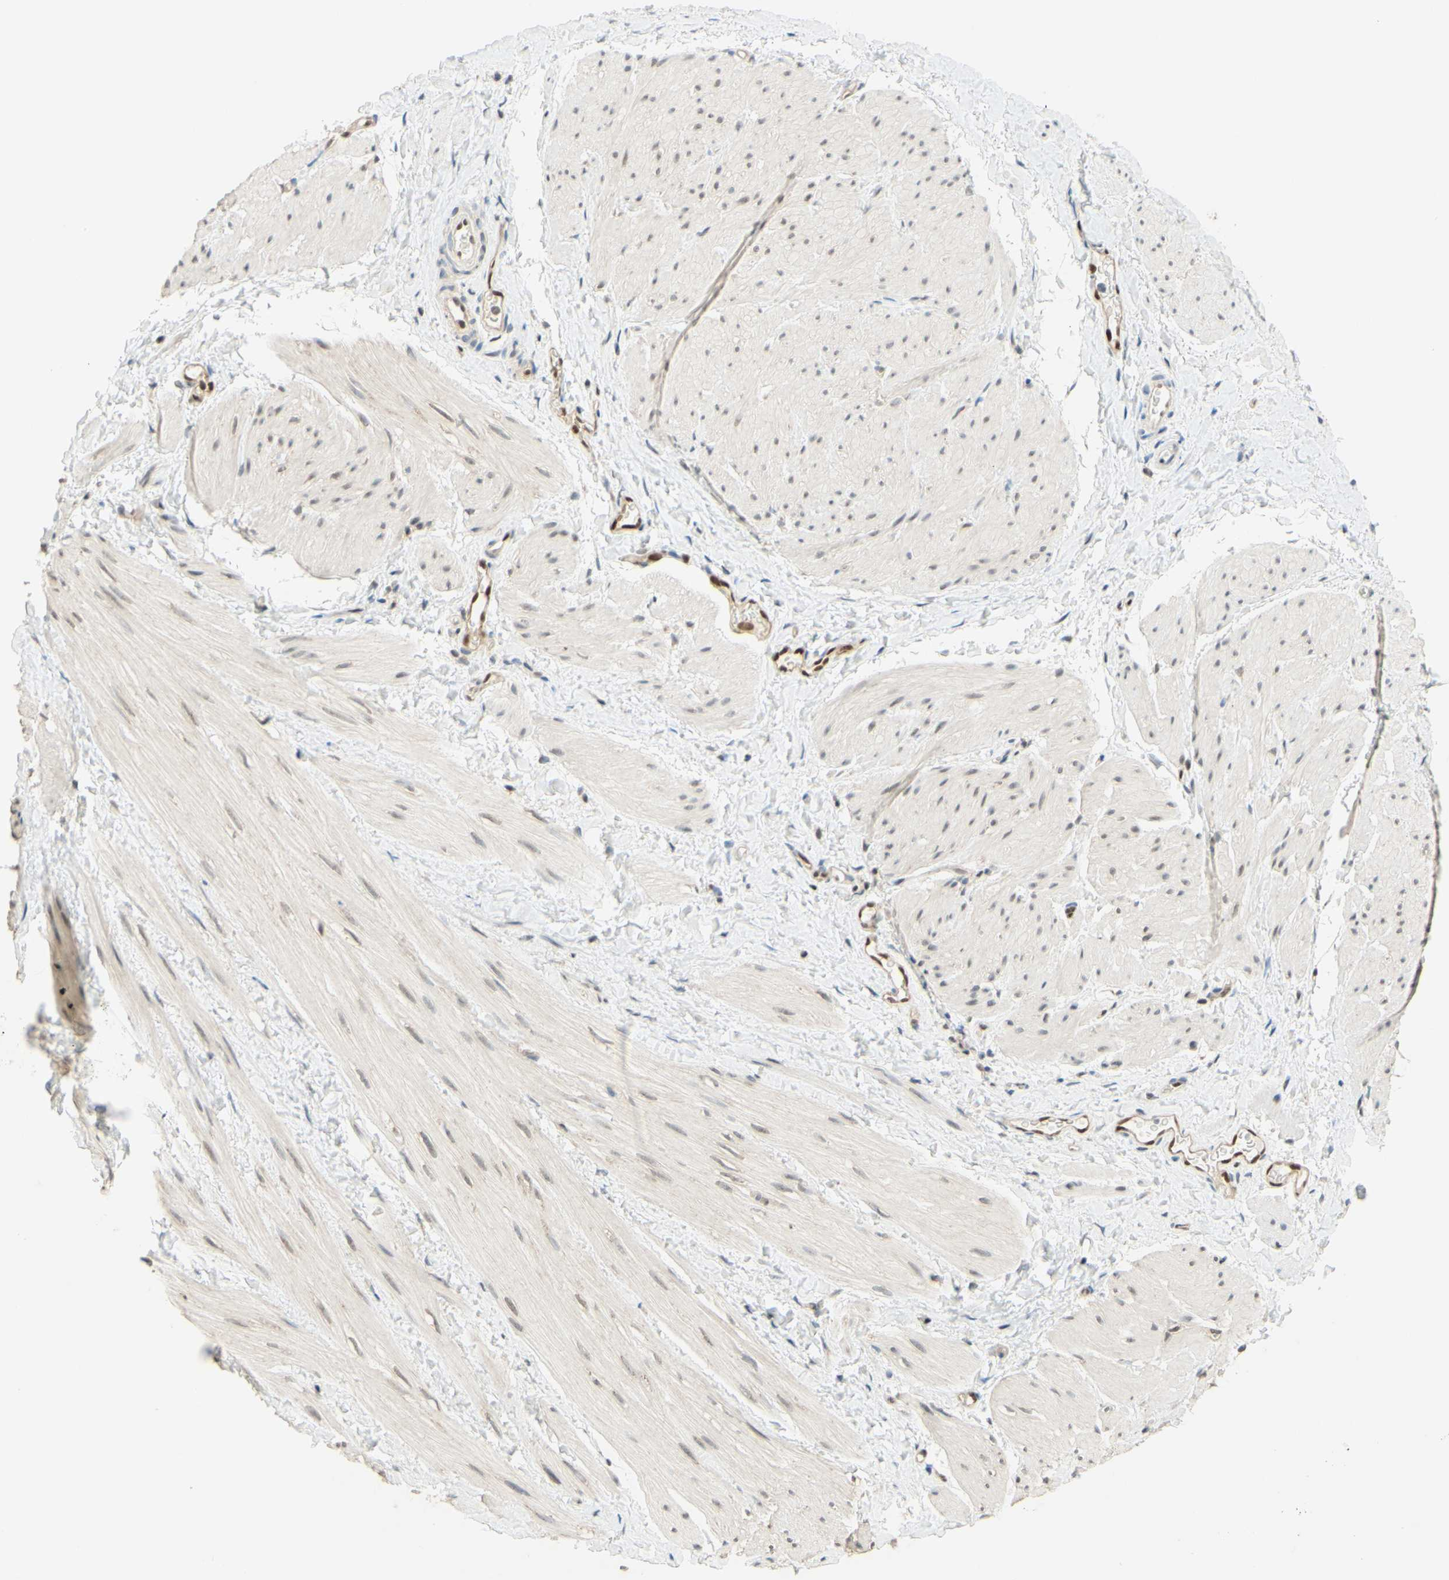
{"staining": {"intensity": "weak", "quantity": "<25%", "location": "nuclear"}, "tissue": "smooth muscle", "cell_type": "Smooth muscle cells", "image_type": "normal", "snomed": [{"axis": "morphology", "description": "Normal tissue, NOS"}, {"axis": "topography", "description": "Smooth muscle"}], "caption": "IHC image of normal smooth muscle: smooth muscle stained with DAB exhibits no significant protein expression in smooth muscle cells.", "gene": "POLB", "patient": {"sex": "male", "age": 16}}